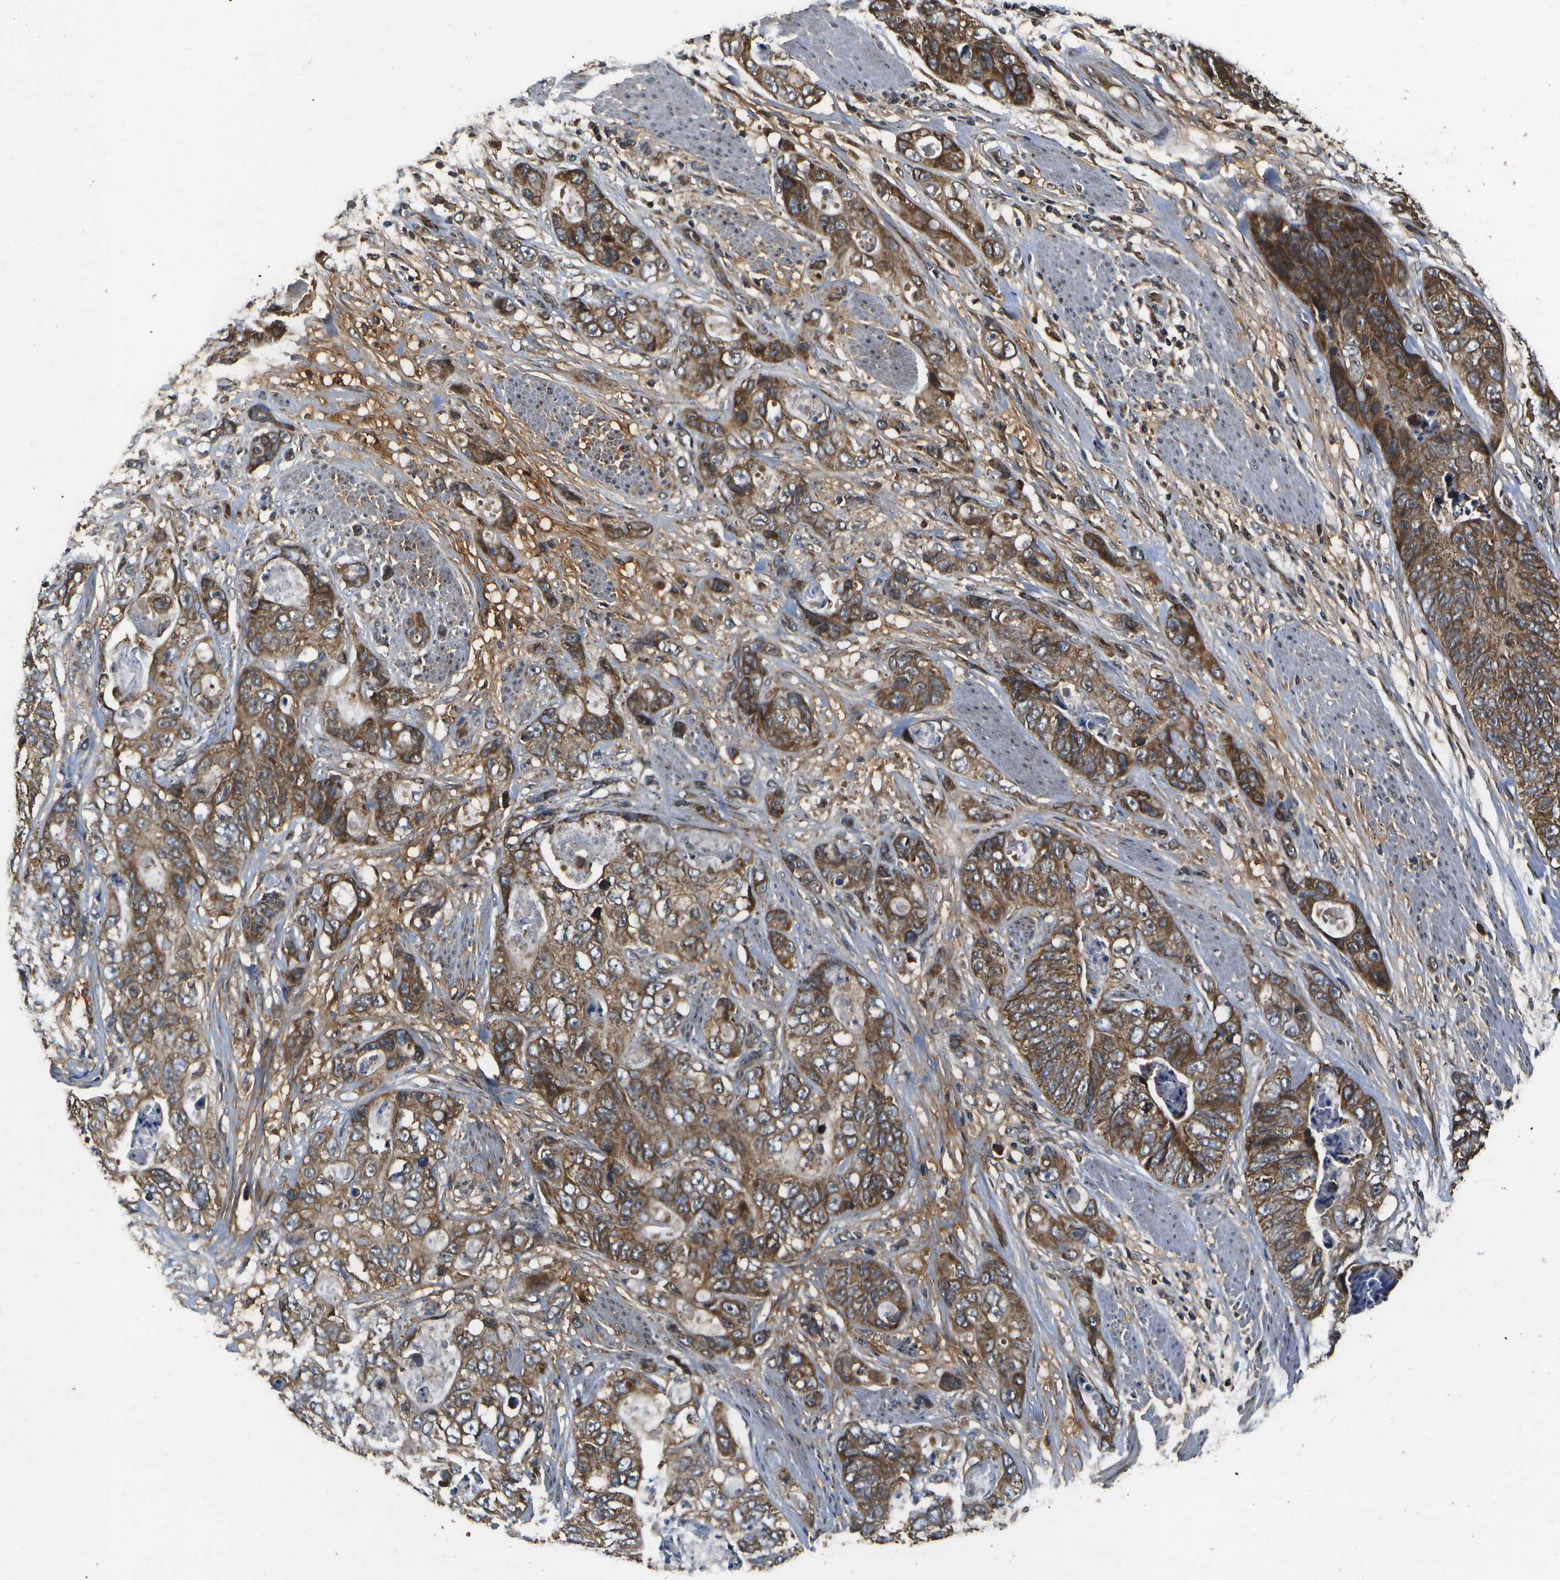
{"staining": {"intensity": "moderate", "quantity": ">75%", "location": "cytoplasmic/membranous"}, "tissue": "stomach cancer", "cell_type": "Tumor cells", "image_type": "cancer", "snomed": [{"axis": "morphology", "description": "Adenocarcinoma, NOS"}, {"axis": "topography", "description": "Stomach"}], "caption": "Protein analysis of stomach cancer (adenocarcinoma) tissue displays moderate cytoplasmic/membranous positivity in approximately >75% of tumor cells.", "gene": "HFE", "patient": {"sex": "female", "age": 89}}